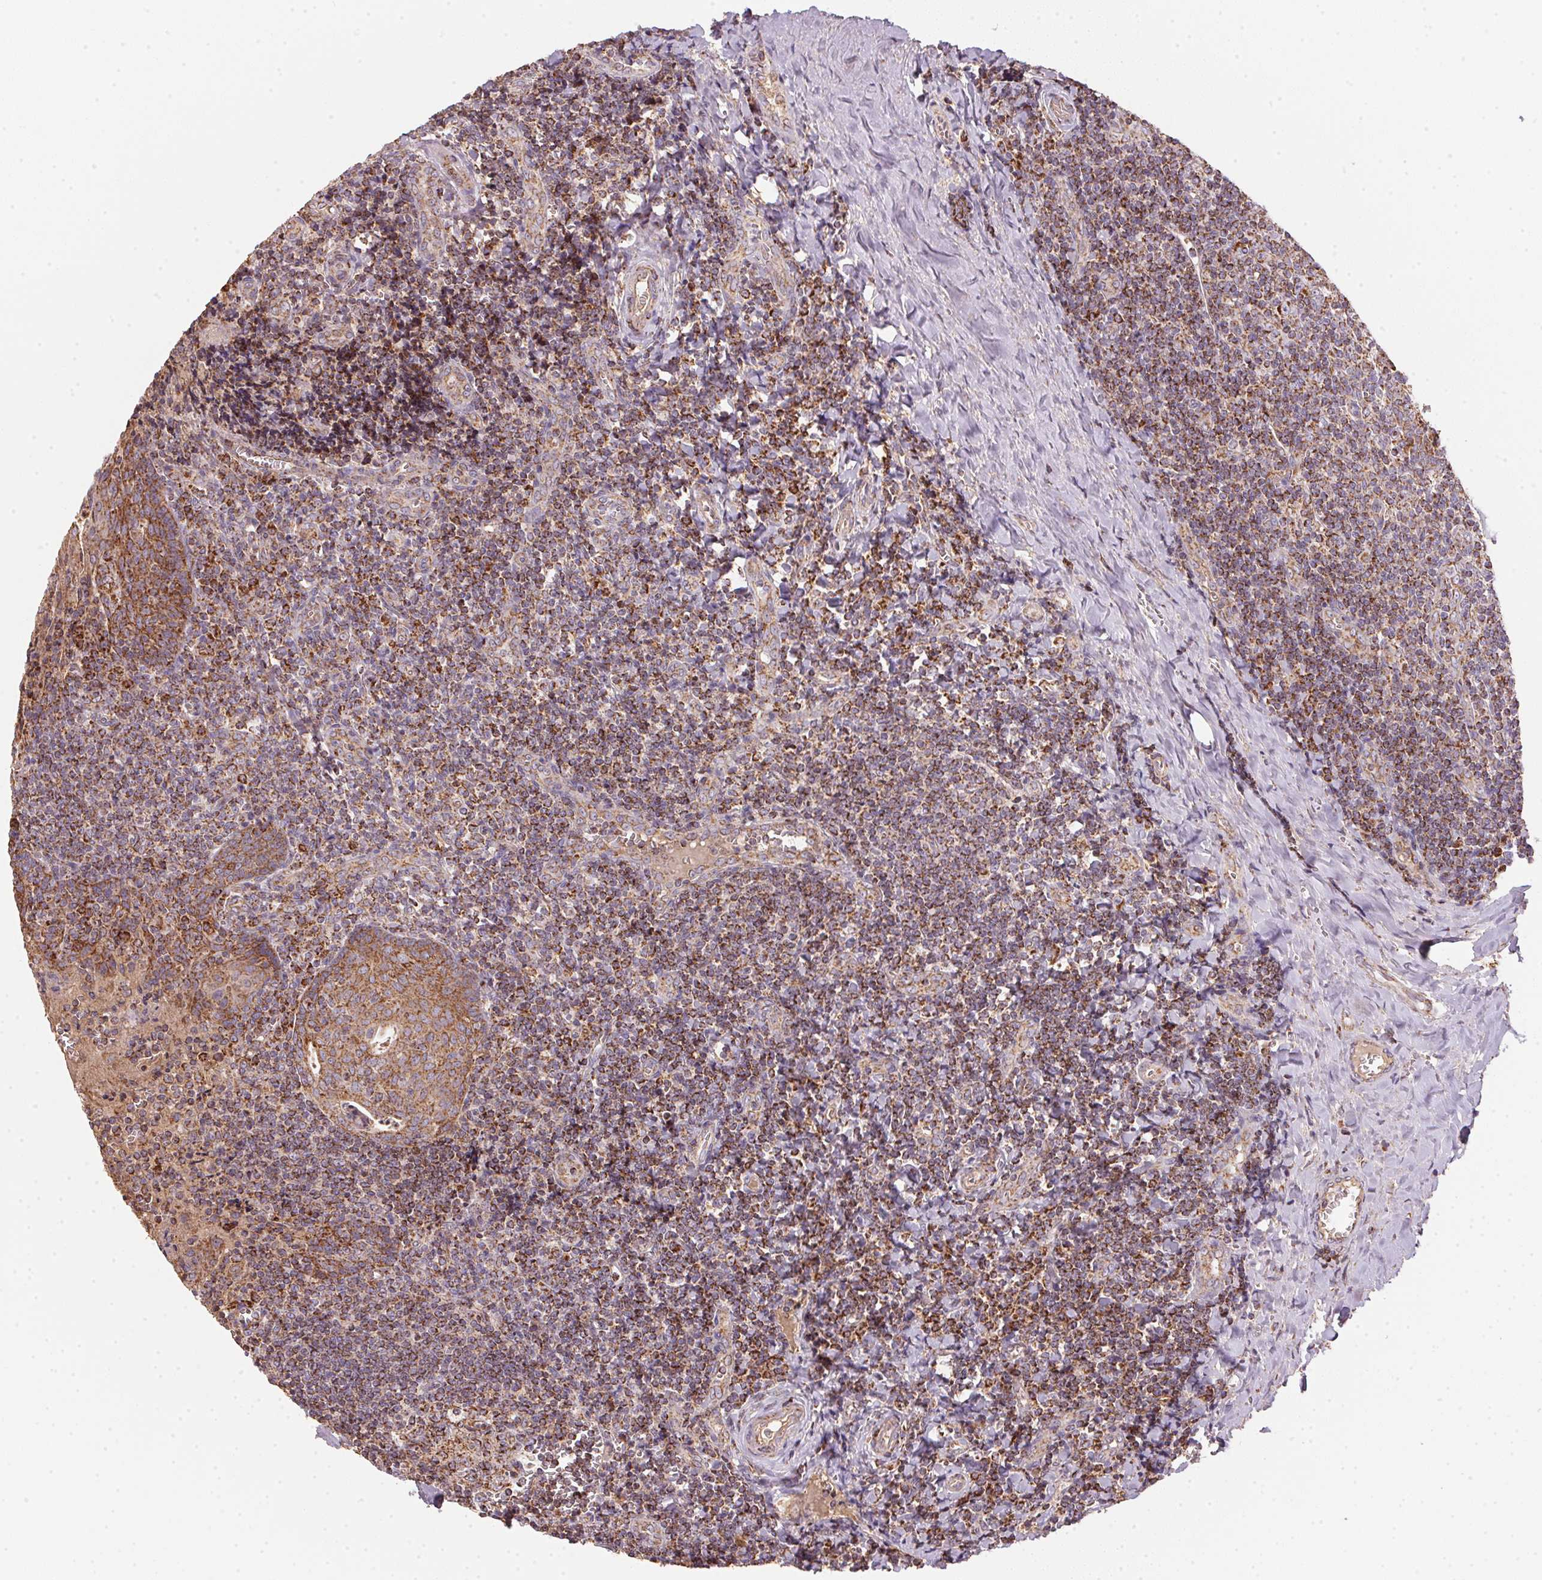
{"staining": {"intensity": "strong", "quantity": ">75%", "location": "cytoplasmic/membranous"}, "tissue": "tonsil", "cell_type": "Germinal center cells", "image_type": "normal", "snomed": [{"axis": "morphology", "description": "Normal tissue, NOS"}, {"axis": "morphology", "description": "Inflammation, NOS"}, {"axis": "topography", "description": "Tonsil"}], "caption": "Human tonsil stained for a protein (brown) displays strong cytoplasmic/membranous positive expression in approximately >75% of germinal center cells.", "gene": "NDUFS2", "patient": {"sex": "female", "age": 31}}